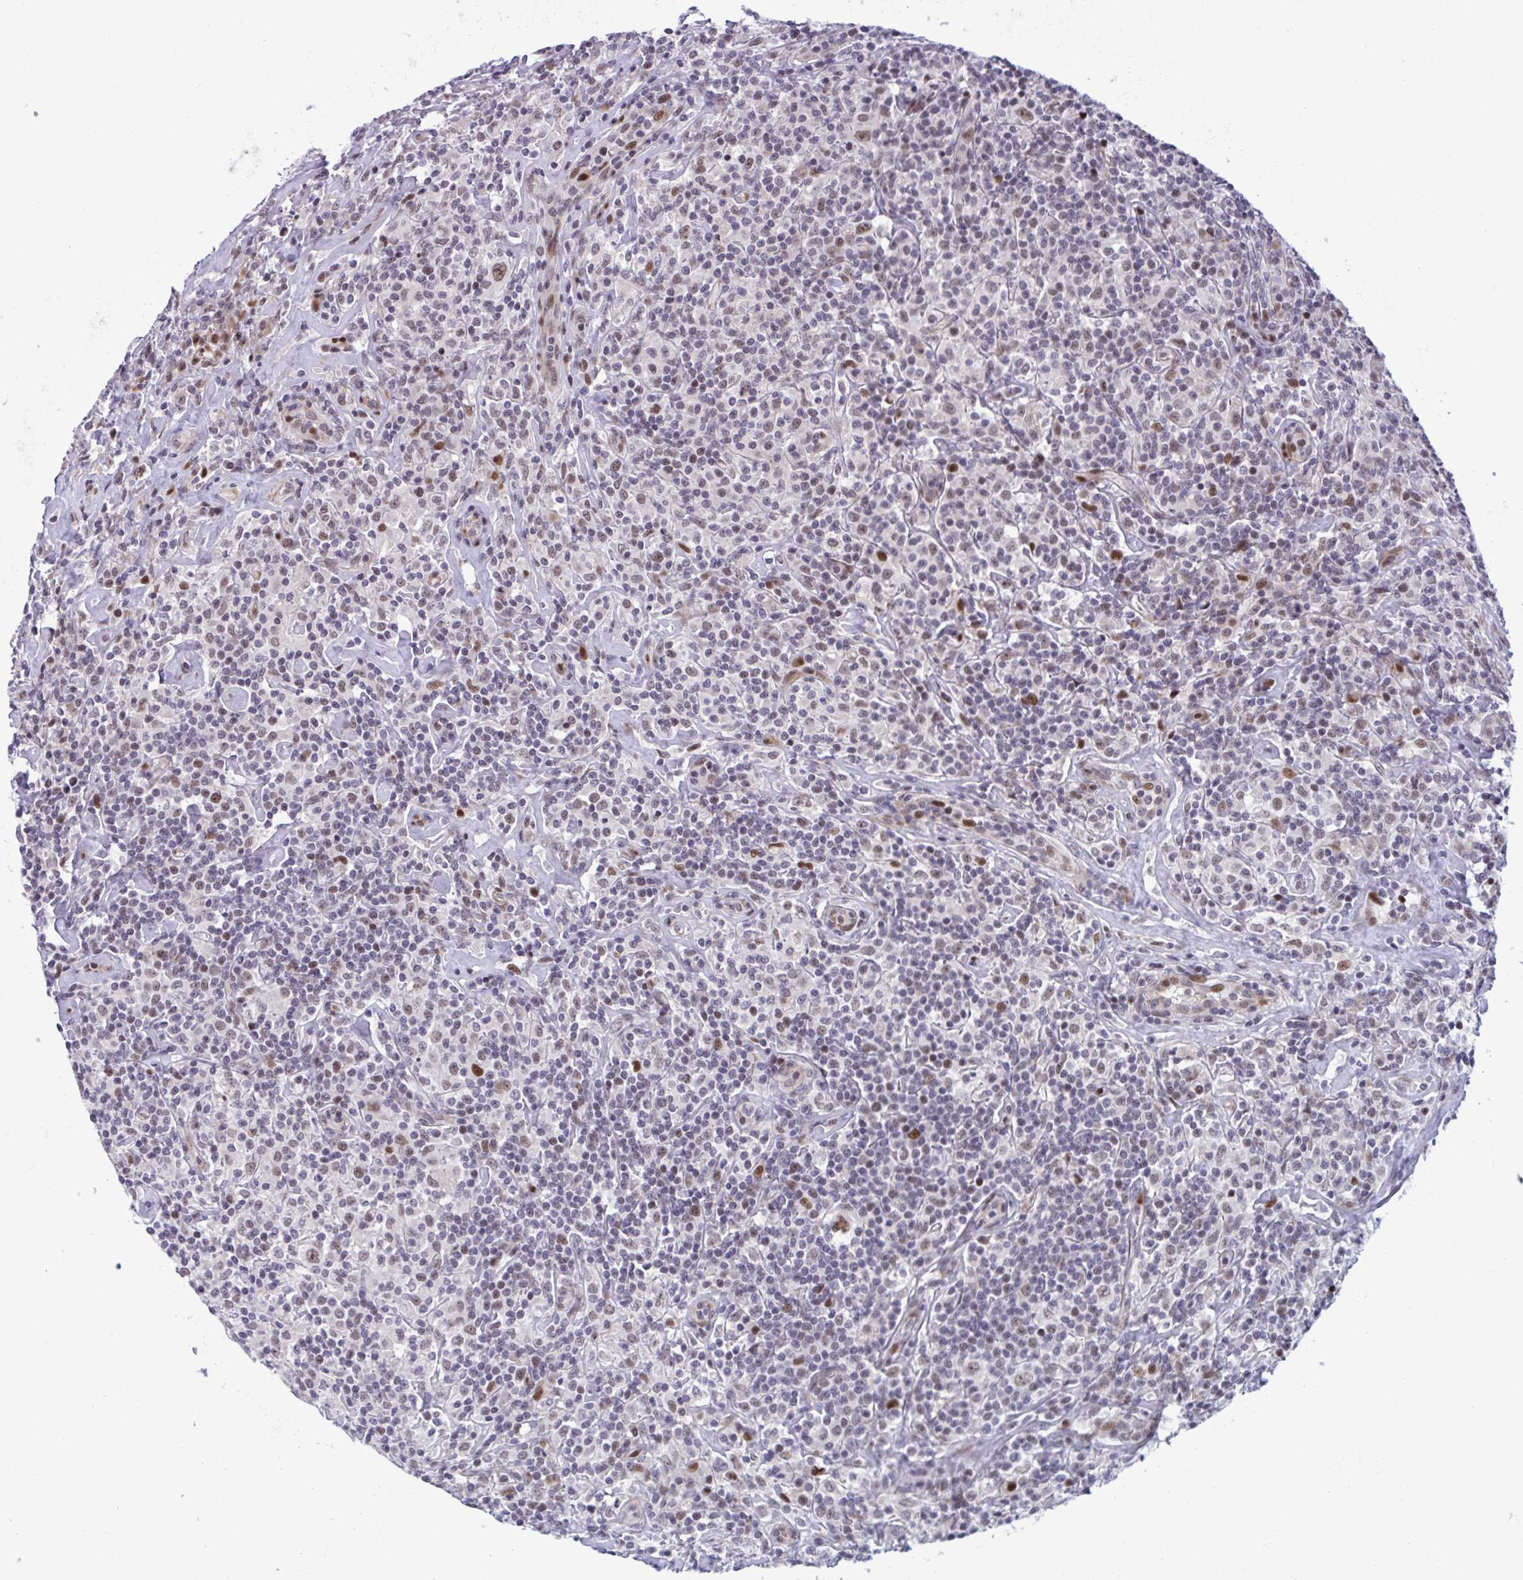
{"staining": {"intensity": "moderate", "quantity": ">75%", "location": "nuclear"}, "tissue": "lymphoma", "cell_type": "Tumor cells", "image_type": "cancer", "snomed": [{"axis": "morphology", "description": "Hodgkin's disease, NOS"}, {"axis": "morphology", "description": "Hodgkin's lymphoma, nodular sclerosis"}, {"axis": "topography", "description": "Lymph node"}], "caption": "An IHC image of tumor tissue is shown. Protein staining in brown highlights moderate nuclear positivity in lymphoma within tumor cells.", "gene": "RBL1", "patient": {"sex": "female", "age": 10}}